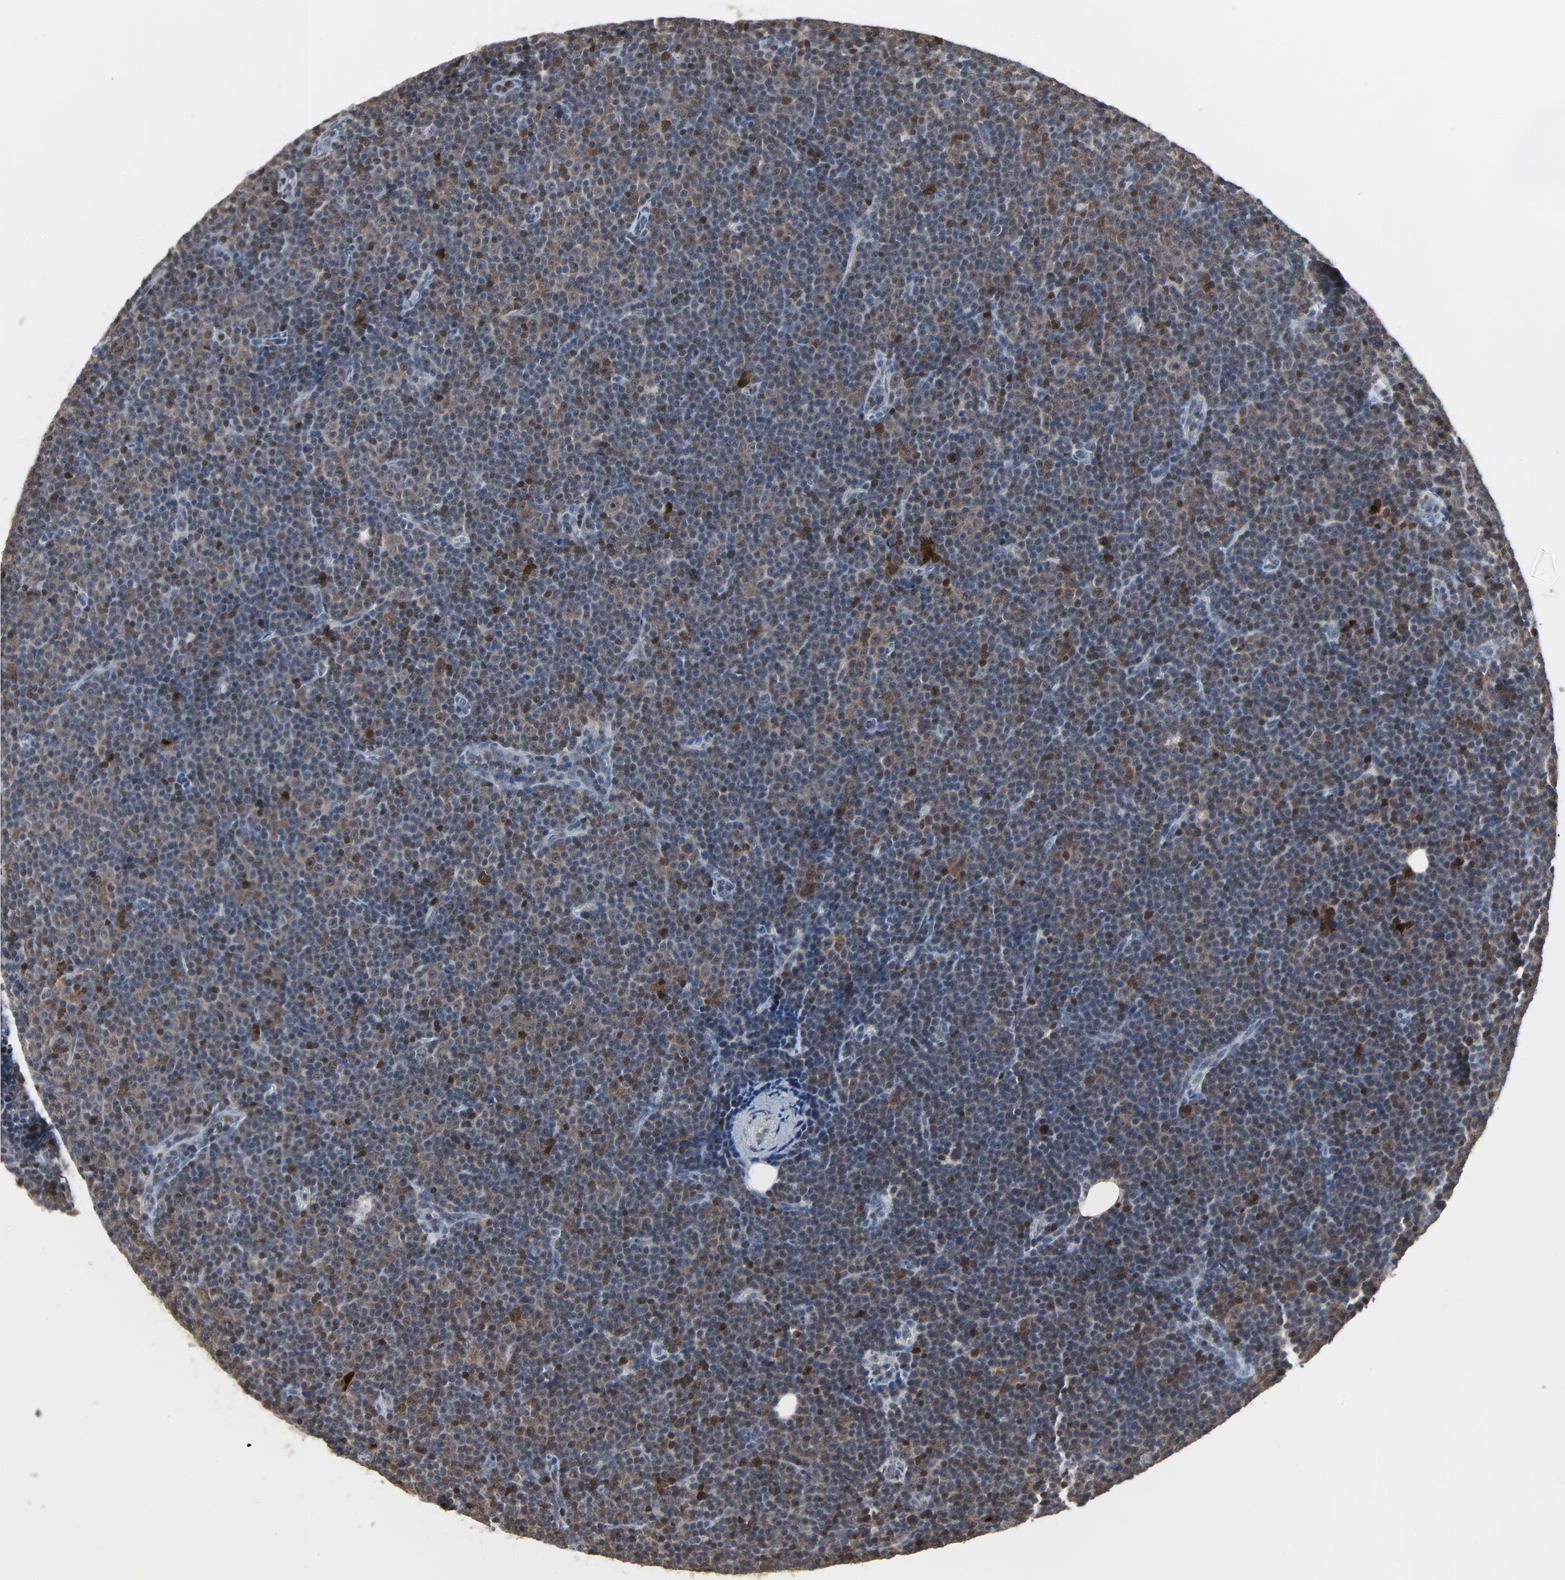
{"staining": {"intensity": "moderate", "quantity": ">75%", "location": "cytoplasmic/membranous"}, "tissue": "lymphoma", "cell_type": "Tumor cells", "image_type": "cancer", "snomed": [{"axis": "morphology", "description": "Malignant lymphoma, non-Hodgkin's type, Low grade"}, {"axis": "topography", "description": "Lymph node"}], "caption": "Immunohistochemical staining of malignant lymphoma, non-Hodgkin's type (low-grade) shows moderate cytoplasmic/membranous protein positivity in approximately >75% of tumor cells.", "gene": "STAT5A", "patient": {"sex": "female", "age": 67}}